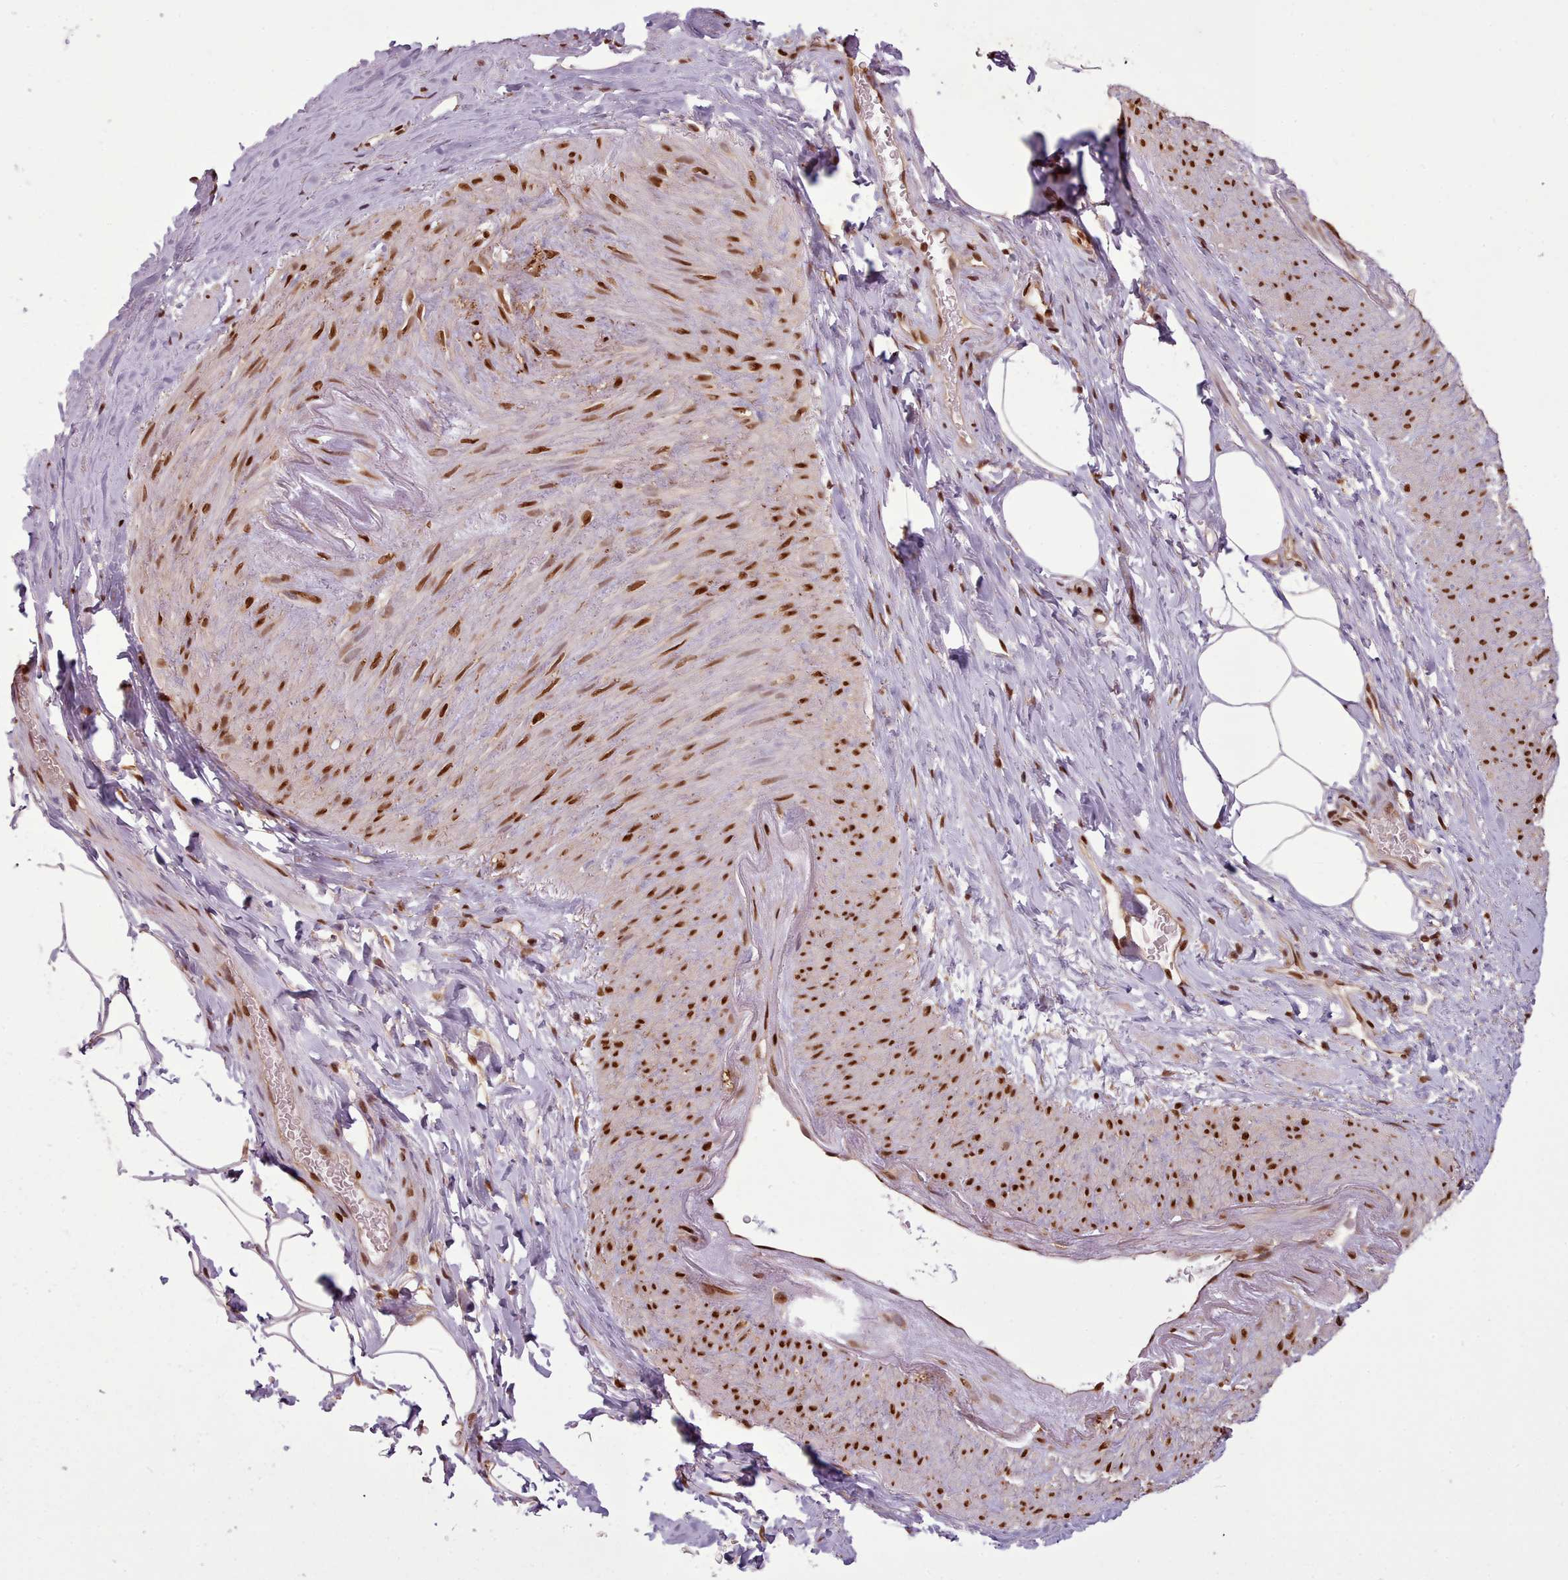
{"staining": {"intensity": "strong", "quantity": ">75%", "location": "nuclear"}, "tissue": "smooth muscle", "cell_type": "Smooth muscle cells", "image_type": "normal", "snomed": [{"axis": "morphology", "description": "Normal tissue, NOS"}, {"axis": "topography", "description": "Smooth muscle"}, {"axis": "topography", "description": "Peripheral nerve tissue"}], "caption": "A high-resolution image shows immunohistochemistry (IHC) staining of unremarkable smooth muscle, which demonstrates strong nuclear expression in approximately >75% of smooth muscle cells.", "gene": "RPS27A", "patient": {"sex": "male", "age": 69}}